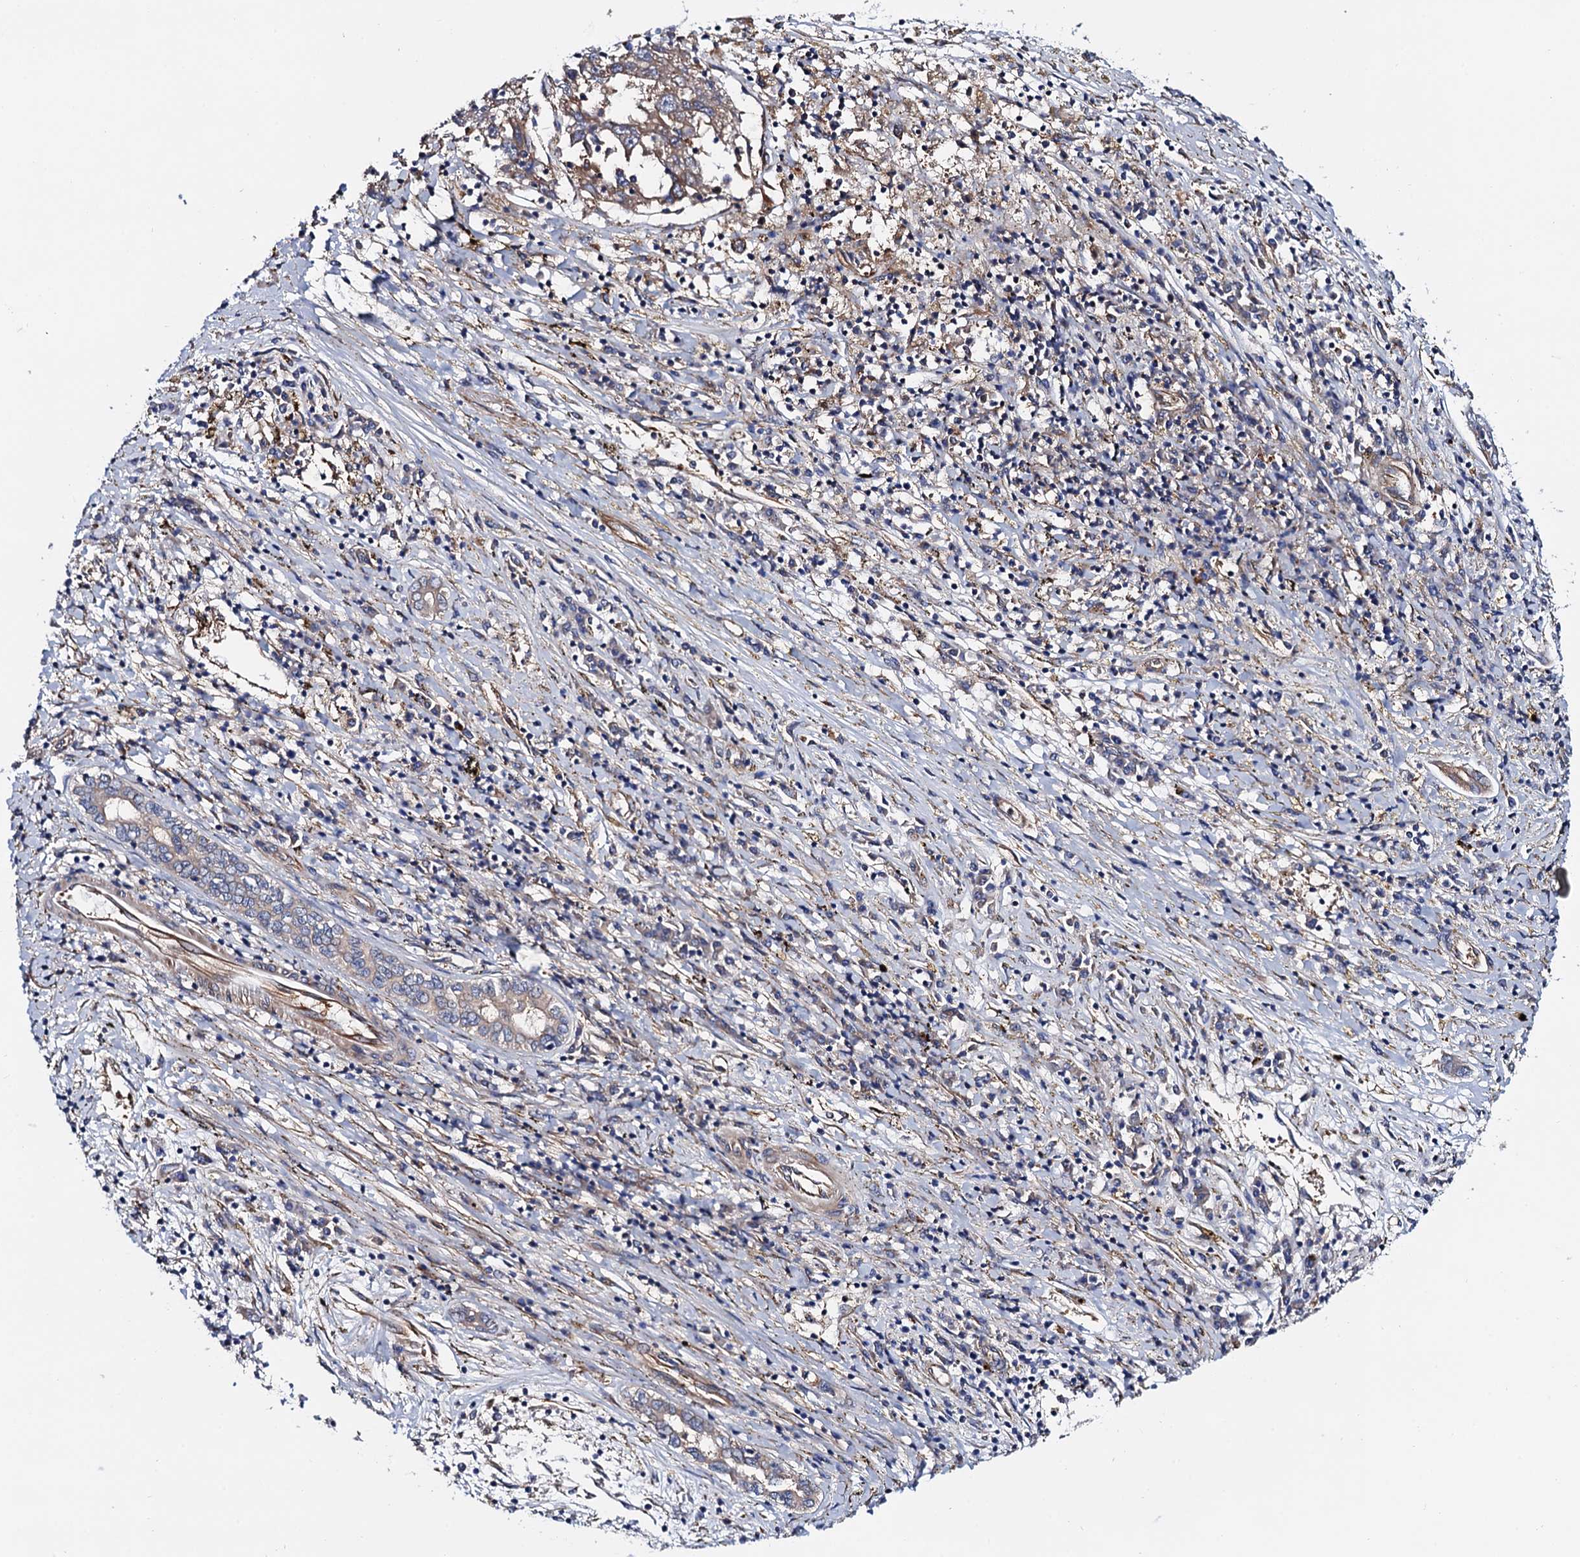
{"staining": {"intensity": "moderate", "quantity": "<25%", "location": "cytoplasmic/membranous"}, "tissue": "liver cancer", "cell_type": "Tumor cells", "image_type": "cancer", "snomed": [{"axis": "morphology", "description": "Carcinoma, Hepatocellular, NOS"}, {"axis": "topography", "description": "Liver"}], "caption": "IHC photomicrograph of neoplastic tissue: liver cancer stained using immunohistochemistry (IHC) reveals low levels of moderate protein expression localized specifically in the cytoplasmic/membranous of tumor cells, appearing as a cytoplasmic/membranous brown color.", "gene": "MRPL48", "patient": {"sex": "male", "age": 49}}